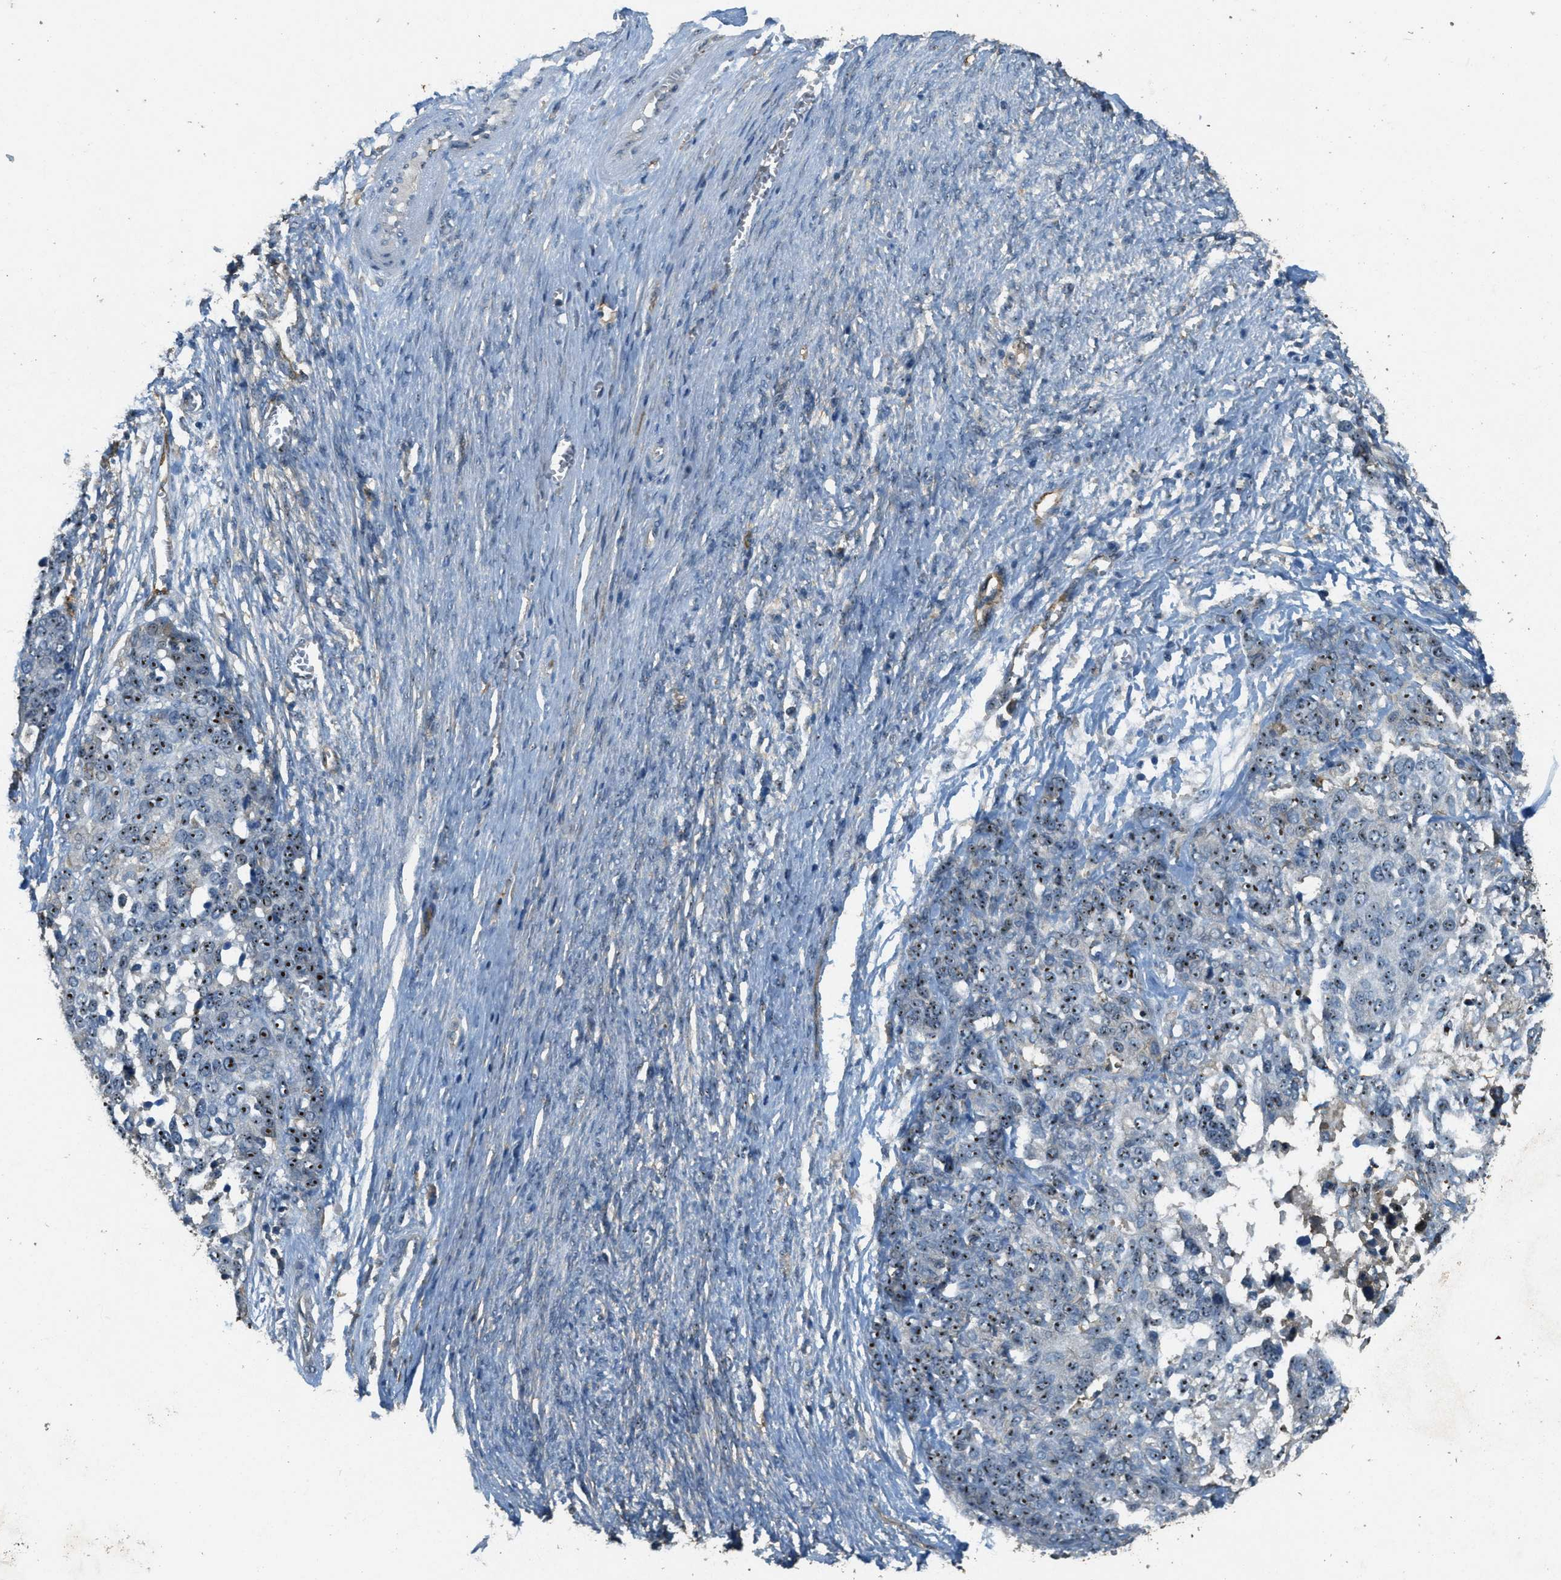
{"staining": {"intensity": "moderate", "quantity": "25%-75%", "location": "nuclear"}, "tissue": "ovarian cancer", "cell_type": "Tumor cells", "image_type": "cancer", "snomed": [{"axis": "morphology", "description": "Cystadenocarcinoma, serous, NOS"}, {"axis": "topography", "description": "Ovary"}], "caption": "The immunohistochemical stain labels moderate nuclear expression in tumor cells of ovarian serous cystadenocarcinoma tissue.", "gene": "OSMR", "patient": {"sex": "female", "age": 44}}